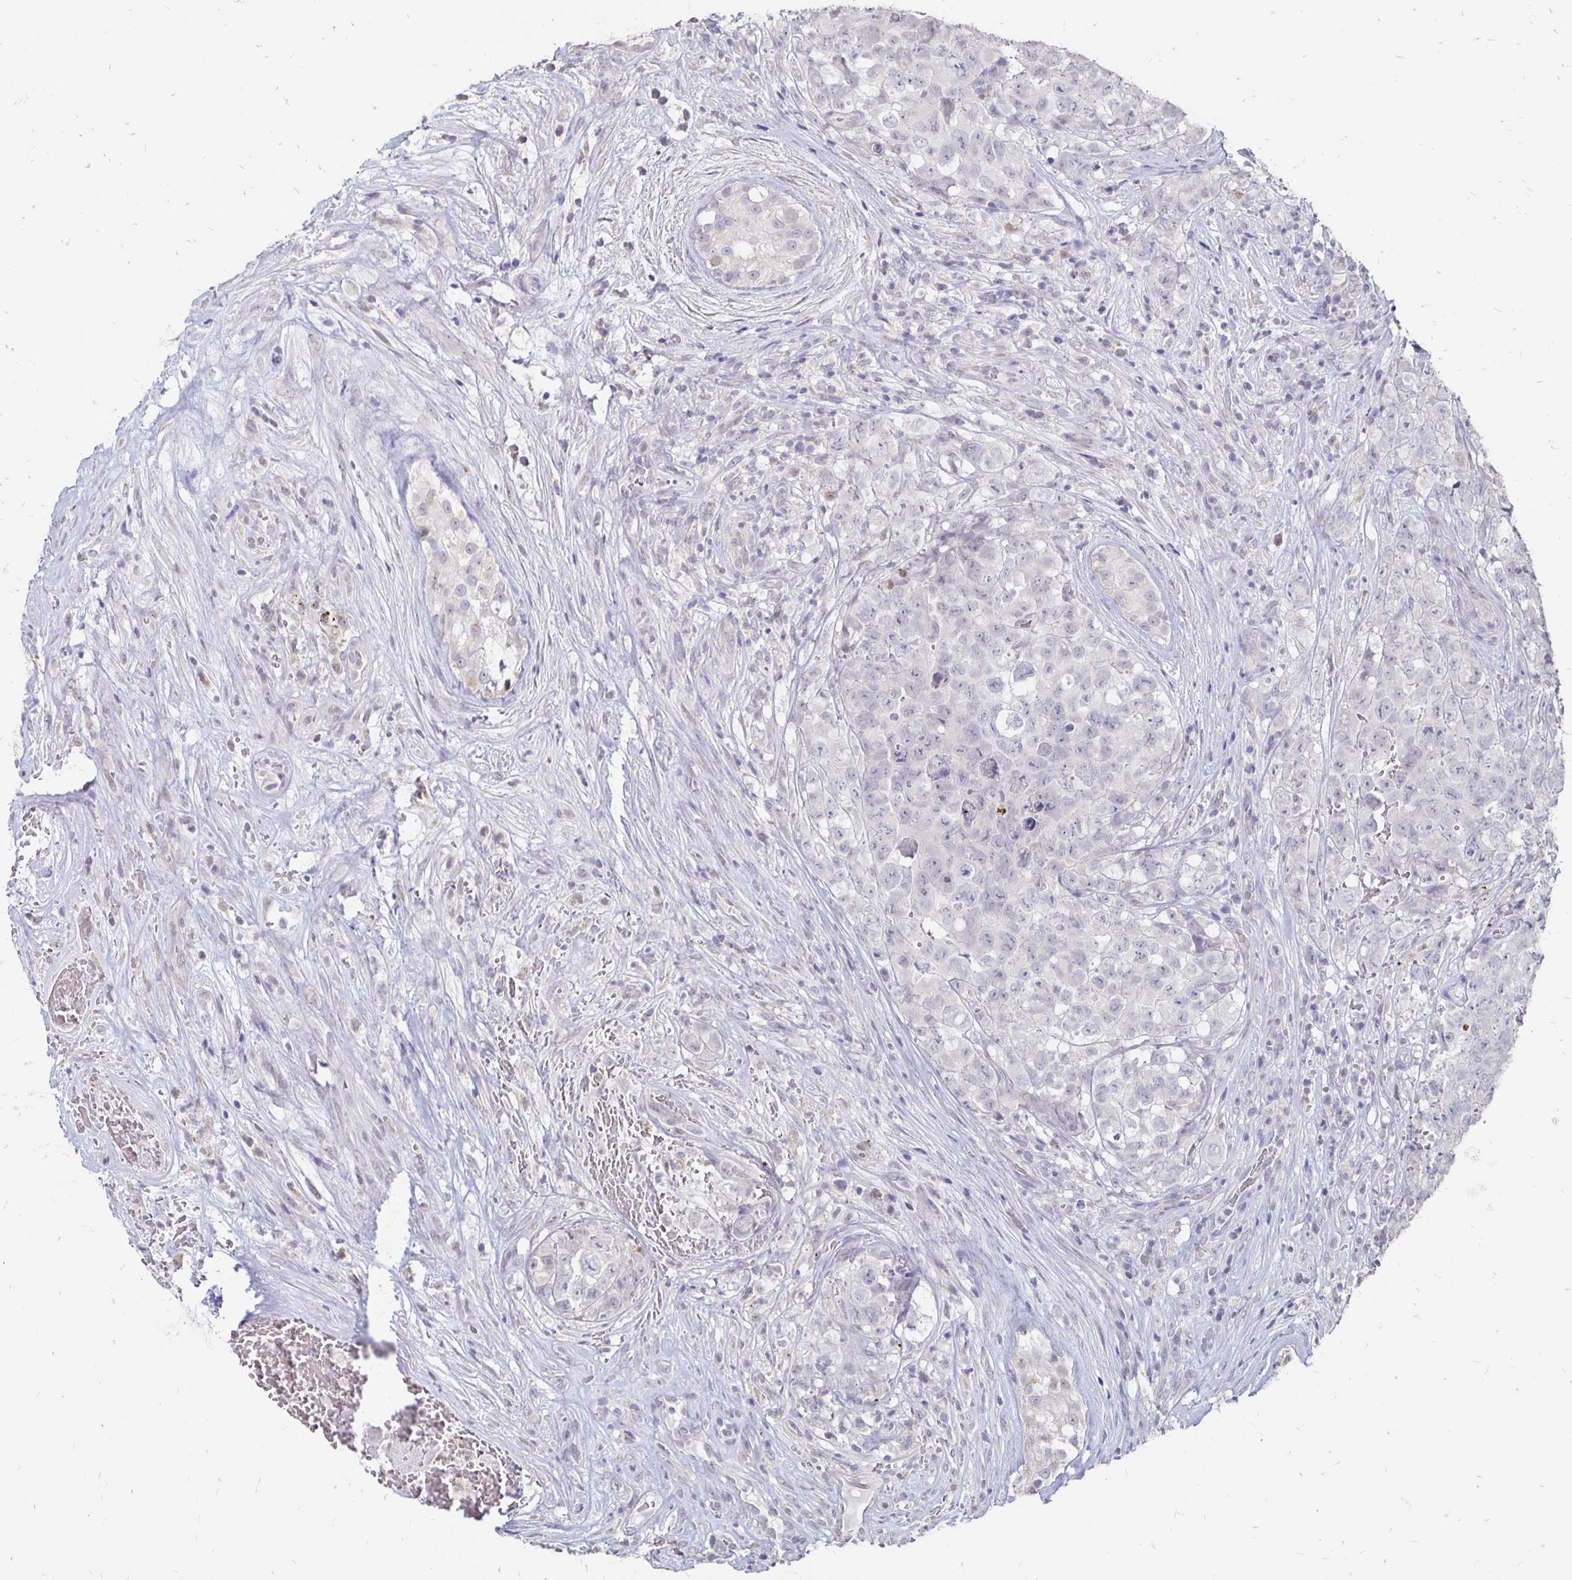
{"staining": {"intensity": "negative", "quantity": "none", "location": "none"}, "tissue": "testis cancer", "cell_type": "Tumor cells", "image_type": "cancer", "snomed": [{"axis": "morphology", "description": "Carcinoma, Embryonal, NOS"}, {"axis": "topography", "description": "Testis"}], "caption": "Tumor cells are negative for protein expression in human testis cancer (embryonal carcinoma). Nuclei are stained in blue.", "gene": "ATOSB", "patient": {"sex": "male", "age": 18}}